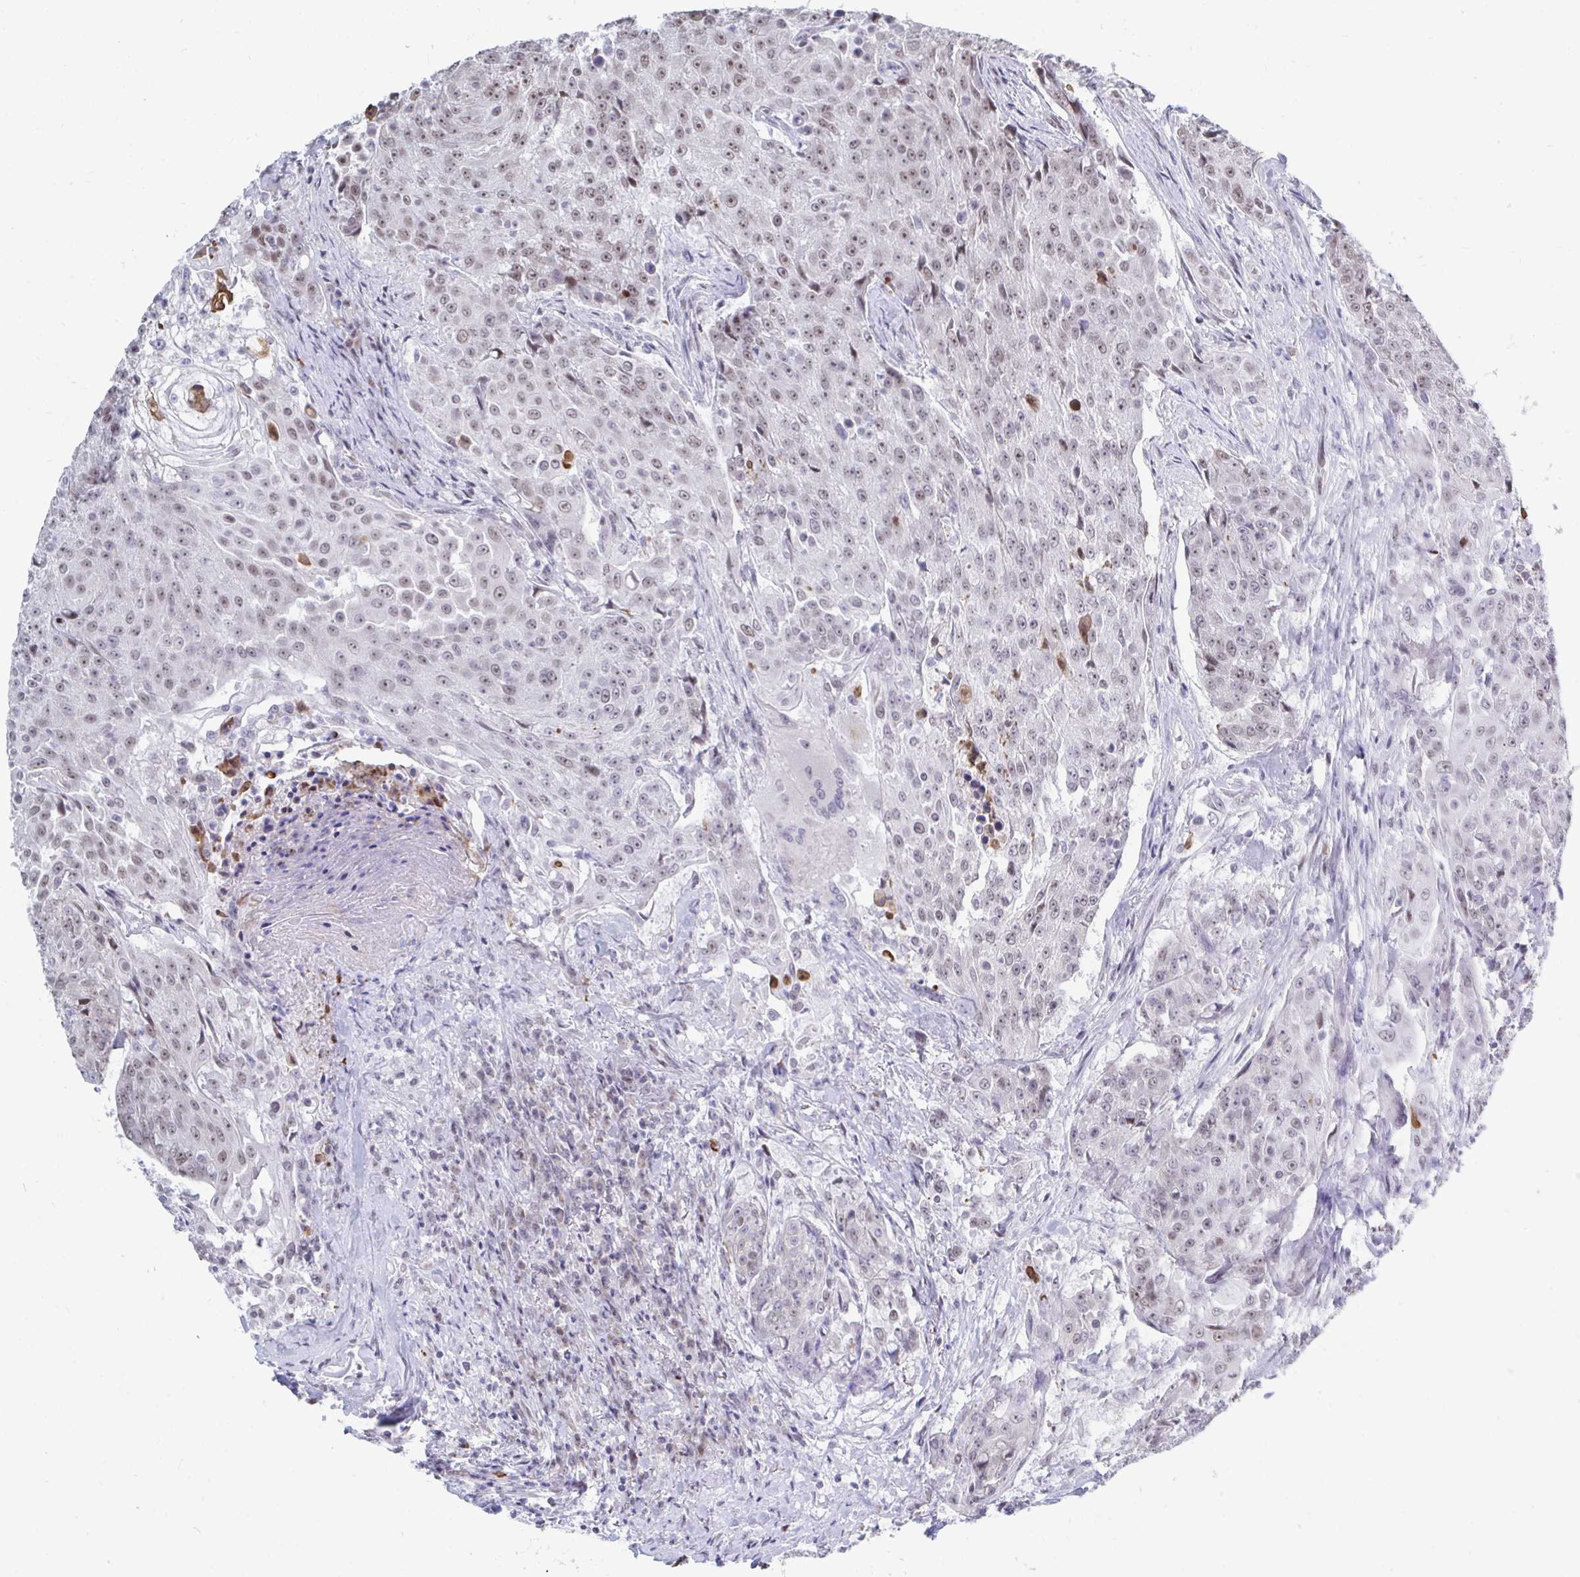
{"staining": {"intensity": "weak", "quantity": "25%-75%", "location": "nuclear"}, "tissue": "urothelial cancer", "cell_type": "Tumor cells", "image_type": "cancer", "snomed": [{"axis": "morphology", "description": "Urothelial carcinoma, High grade"}, {"axis": "topography", "description": "Urinary bladder"}], "caption": "A histopathology image showing weak nuclear expression in about 25%-75% of tumor cells in urothelial carcinoma (high-grade), as visualized by brown immunohistochemical staining.", "gene": "TRIP12", "patient": {"sex": "female", "age": 63}}